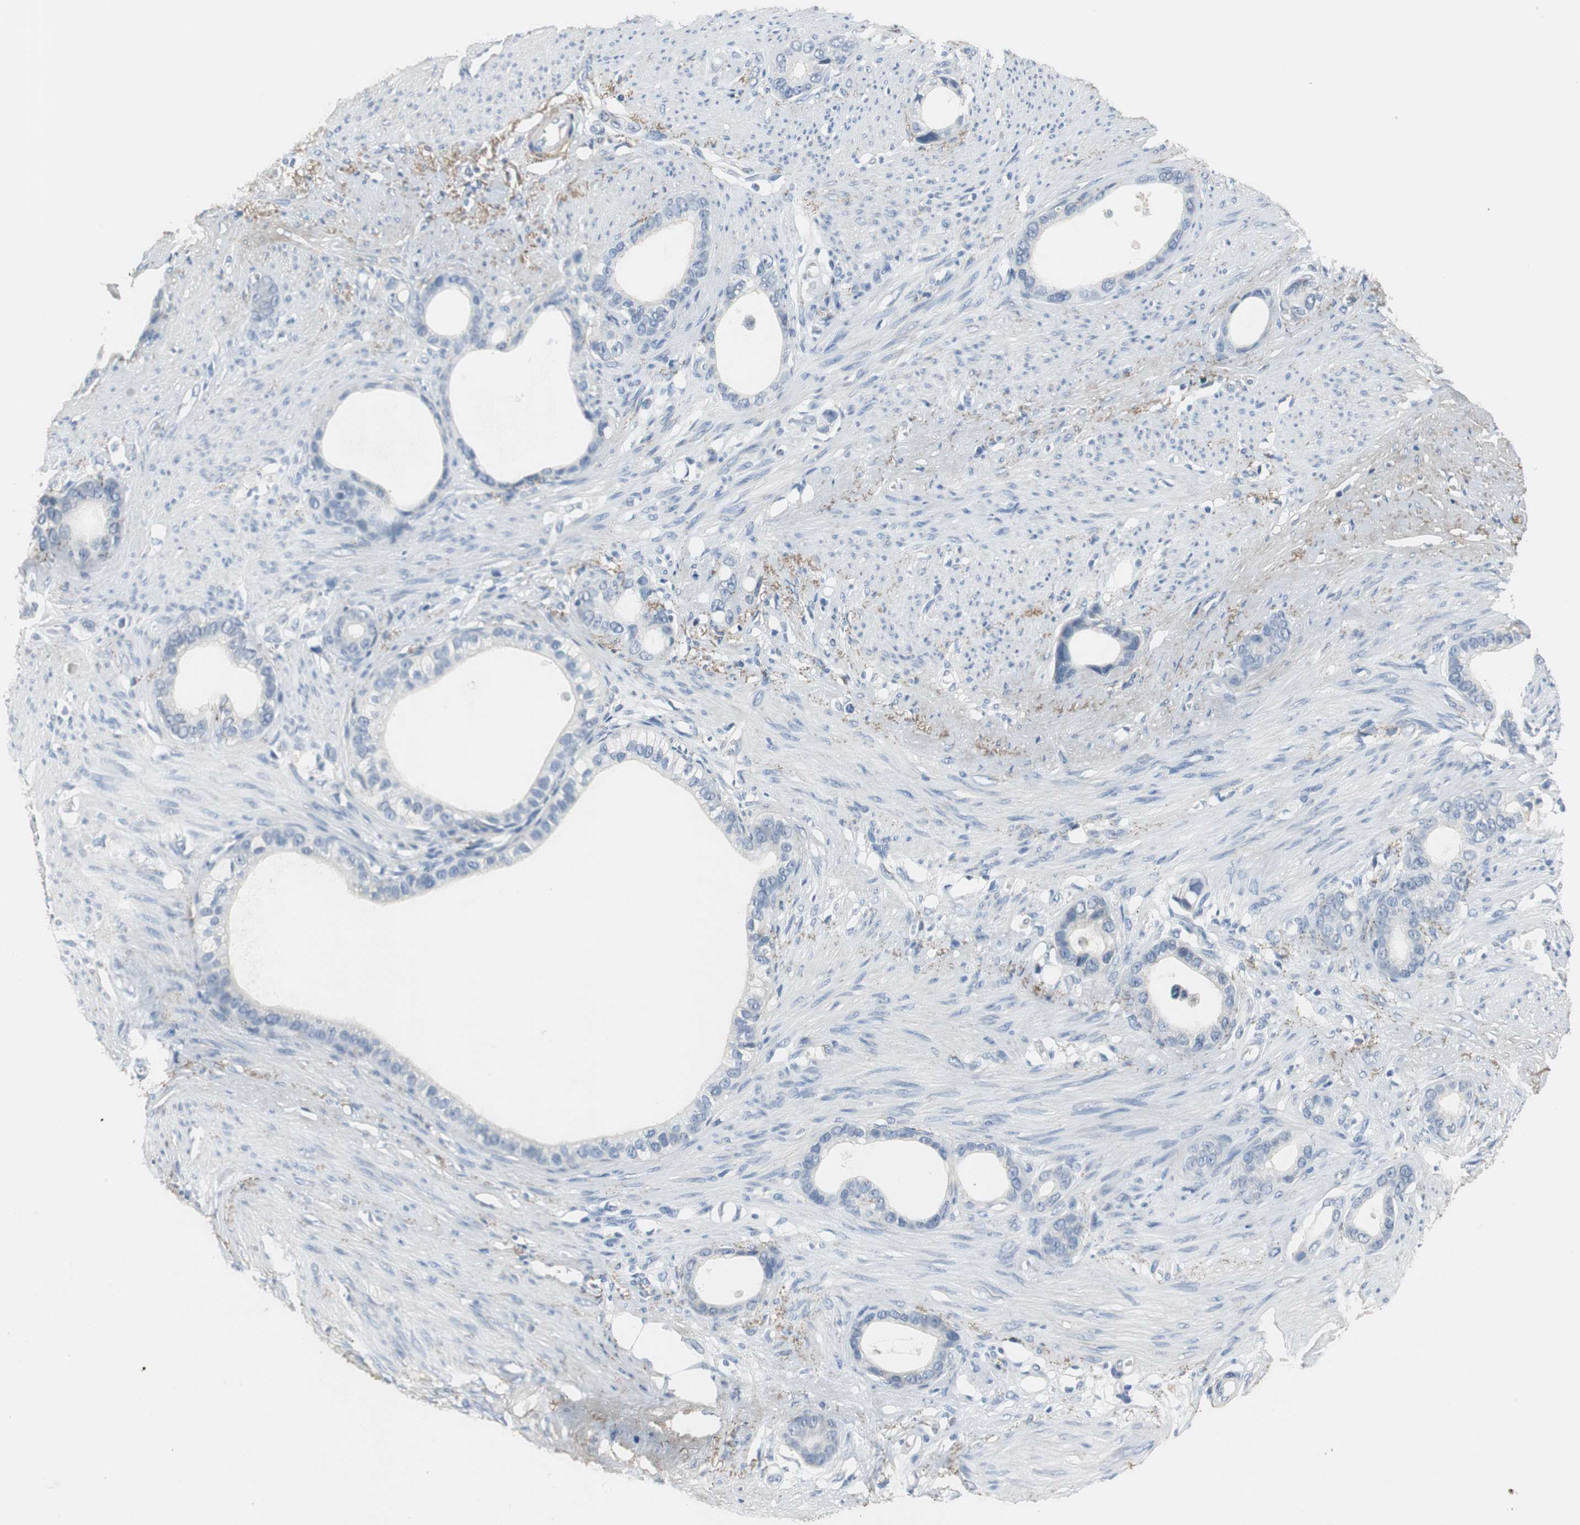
{"staining": {"intensity": "negative", "quantity": "none", "location": "none"}, "tissue": "stomach cancer", "cell_type": "Tumor cells", "image_type": "cancer", "snomed": [{"axis": "morphology", "description": "Adenocarcinoma, NOS"}, {"axis": "topography", "description": "Stomach"}], "caption": "DAB immunohistochemical staining of adenocarcinoma (stomach) demonstrates no significant positivity in tumor cells. (DAB (3,3'-diaminobenzidine) IHC, high magnification).", "gene": "MUC7", "patient": {"sex": "female", "age": 75}}